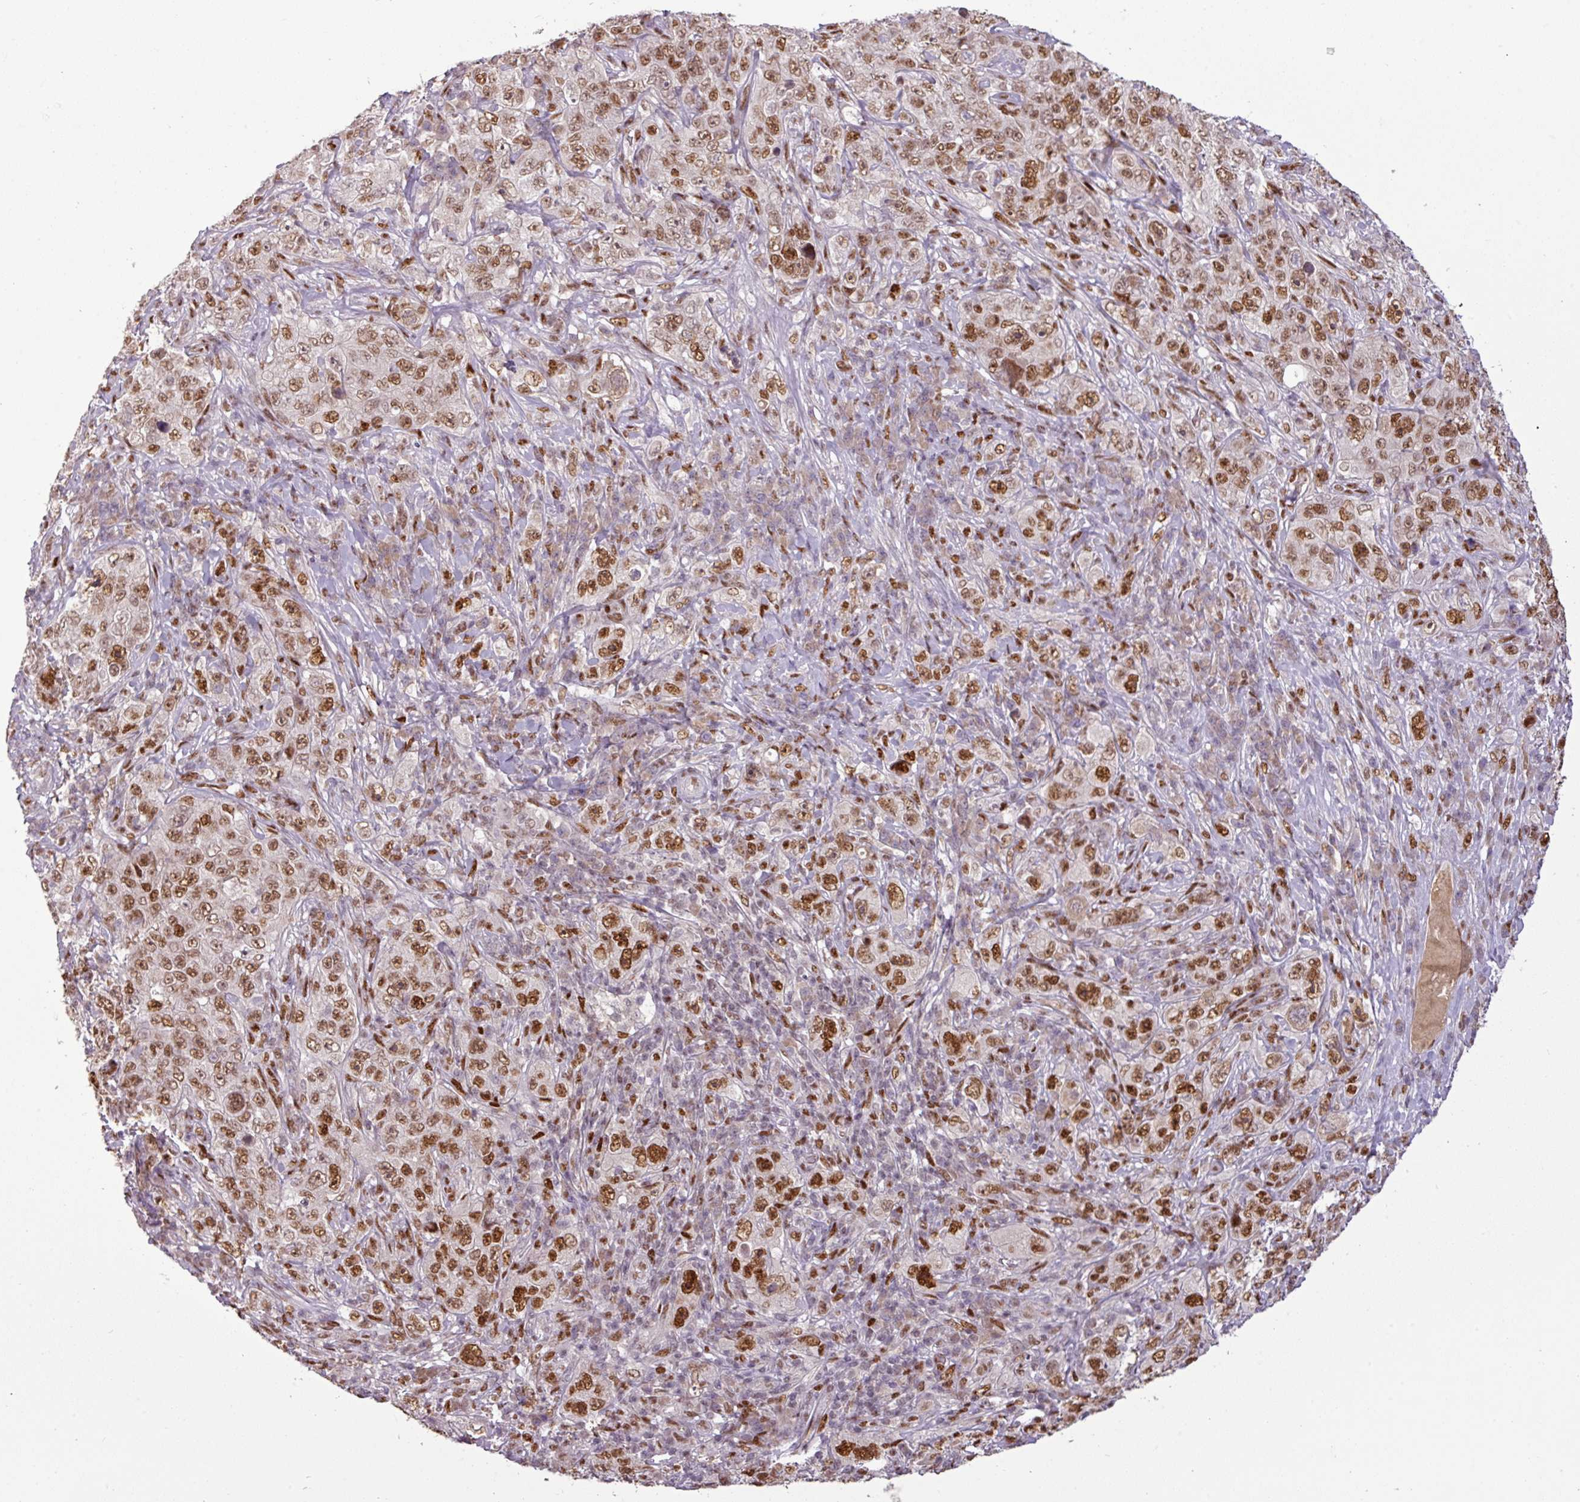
{"staining": {"intensity": "strong", "quantity": ">75%", "location": "nuclear"}, "tissue": "pancreatic cancer", "cell_type": "Tumor cells", "image_type": "cancer", "snomed": [{"axis": "morphology", "description": "Adenocarcinoma, NOS"}, {"axis": "topography", "description": "Pancreas"}], "caption": "Pancreatic cancer tissue demonstrates strong nuclear expression in about >75% of tumor cells, visualized by immunohistochemistry. Ihc stains the protein of interest in brown and the nuclei are stained blue.", "gene": "IRF2BPL", "patient": {"sex": "male", "age": 68}}